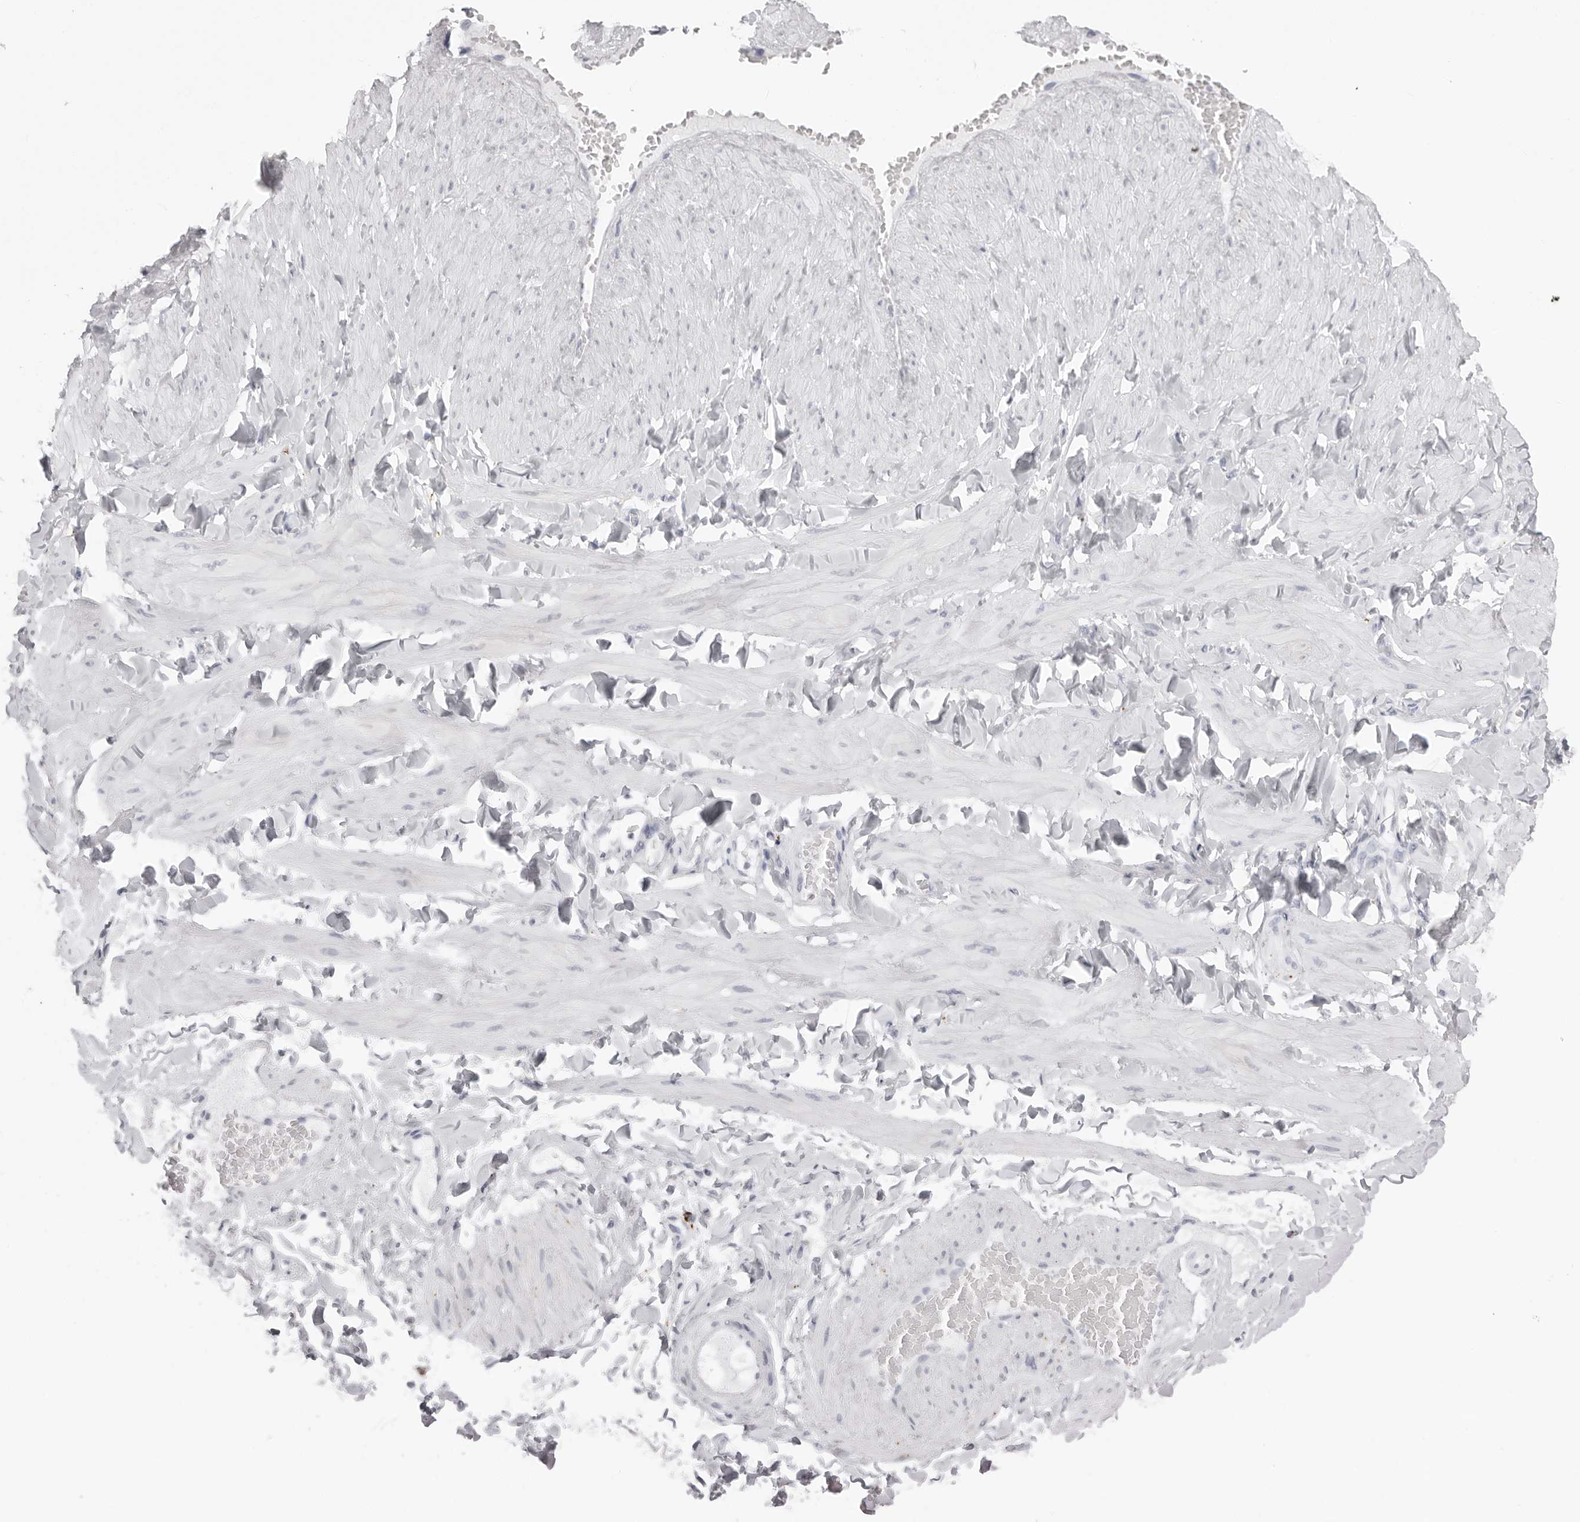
{"staining": {"intensity": "negative", "quantity": "none", "location": "none"}, "tissue": "adipose tissue", "cell_type": "Adipocytes", "image_type": "normal", "snomed": [{"axis": "morphology", "description": "Normal tissue, NOS"}, {"axis": "topography", "description": "Adipose tissue"}, {"axis": "topography", "description": "Vascular tissue"}, {"axis": "topography", "description": "Peripheral nerve tissue"}], "caption": "A high-resolution histopathology image shows immunohistochemistry staining of normal adipose tissue, which demonstrates no significant staining in adipocytes. The staining was performed using DAB (3,3'-diaminobenzidine) to visualize the protein expression in brown, while the nuclei were stained in blue with hematoxylin (Magnification: 20x).", "gene": "IL25", "patient": {"sex": "male", "age": 25}}